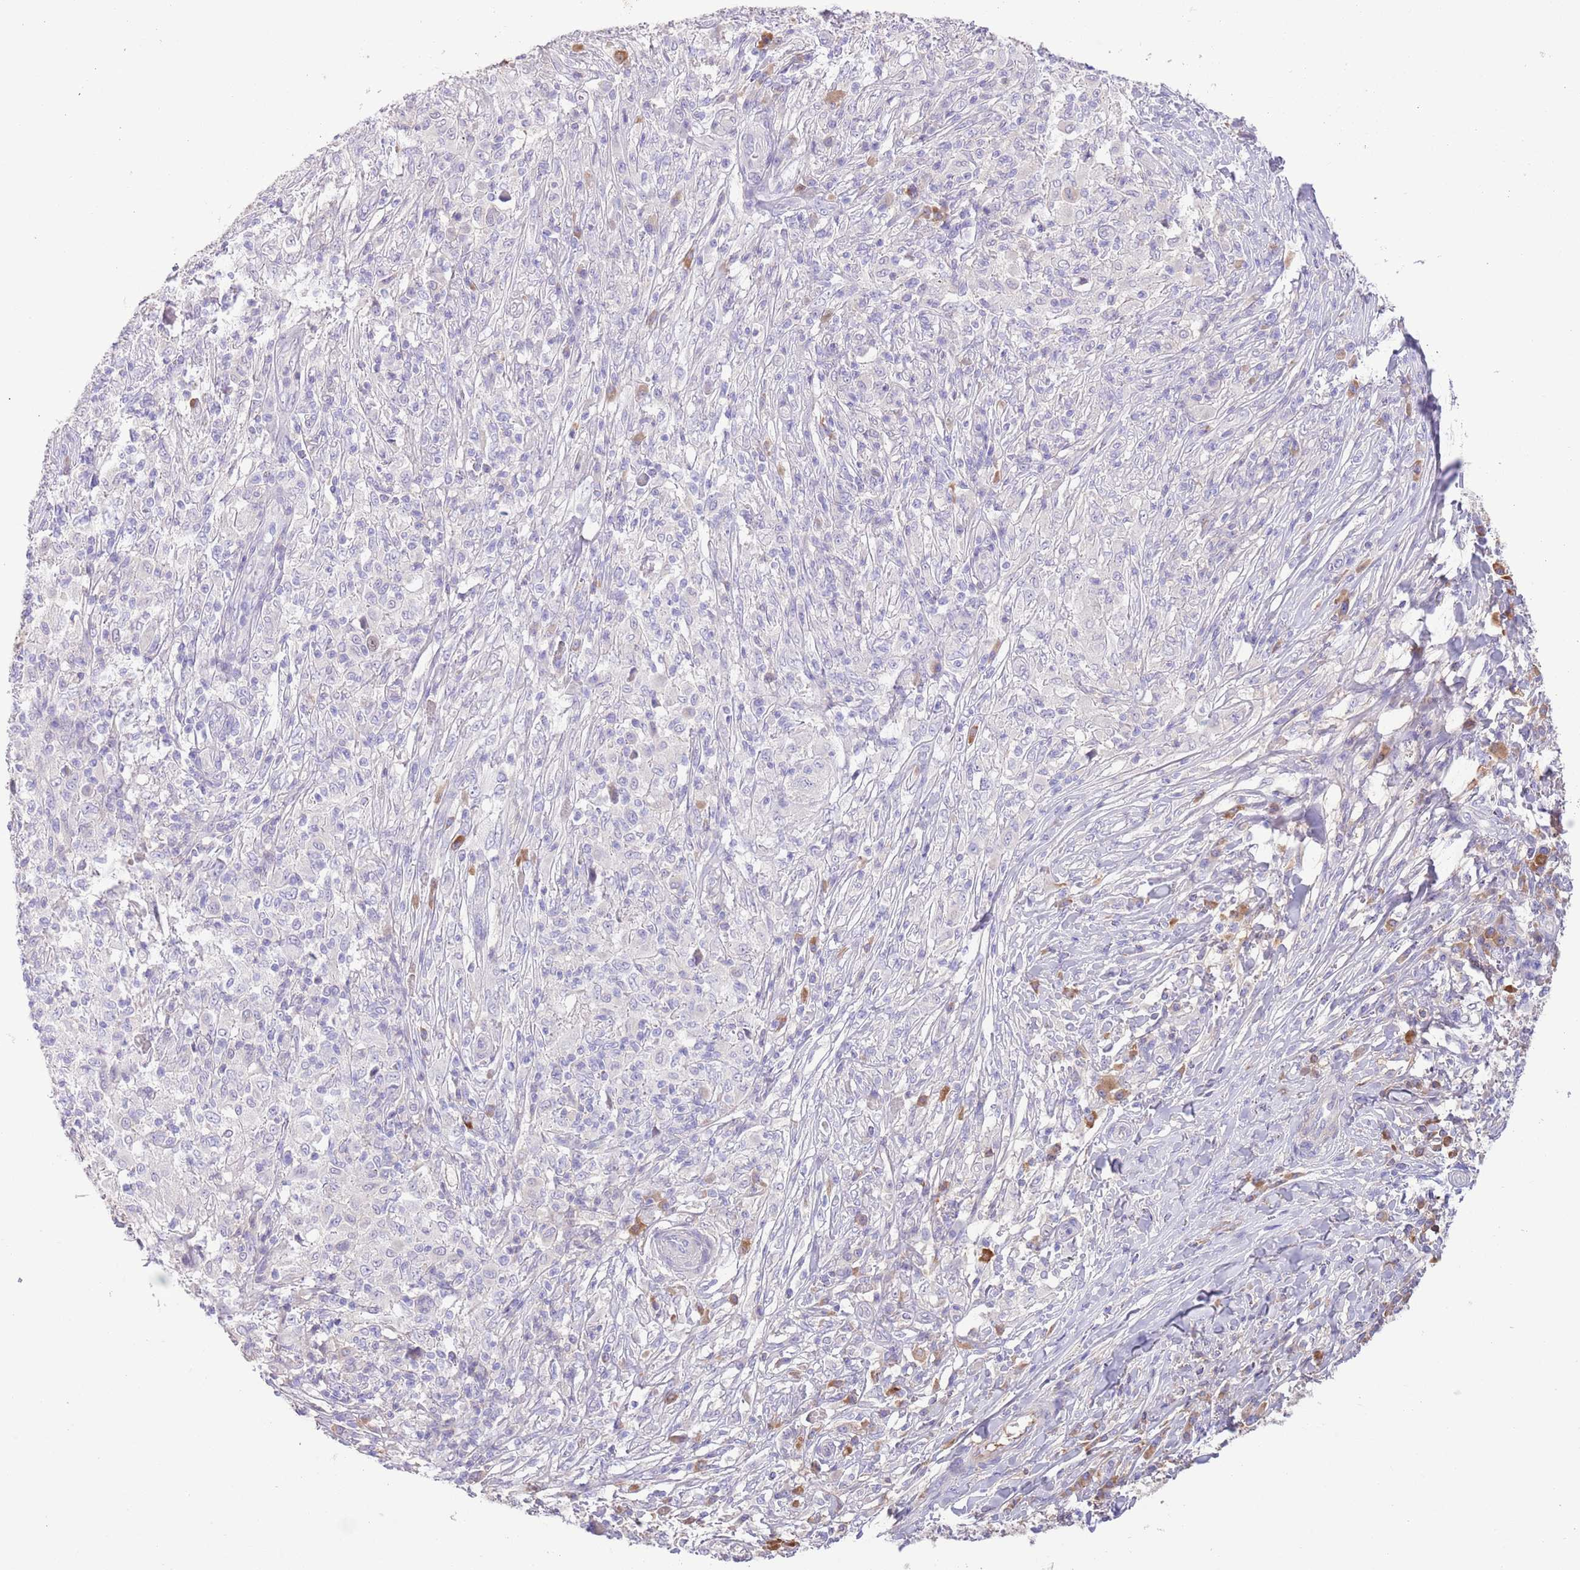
{"staining": {"intensity": "negative", "quantity": "none", "location": "none"}, "tissue": "melanoma", "cell_type": "Tumor cells", "image_type": "cancer", "snomed": [{"axis": "morphology", "description": "Malignant melanoma, NOS"}, {"axis": "topography", "description": "Skin"}], "caption": "The micrograph demonstrates no staining of tumor cells in melanoma.", "gene": "IGFL4", "patient": {"sex": "male", "age": 66}}